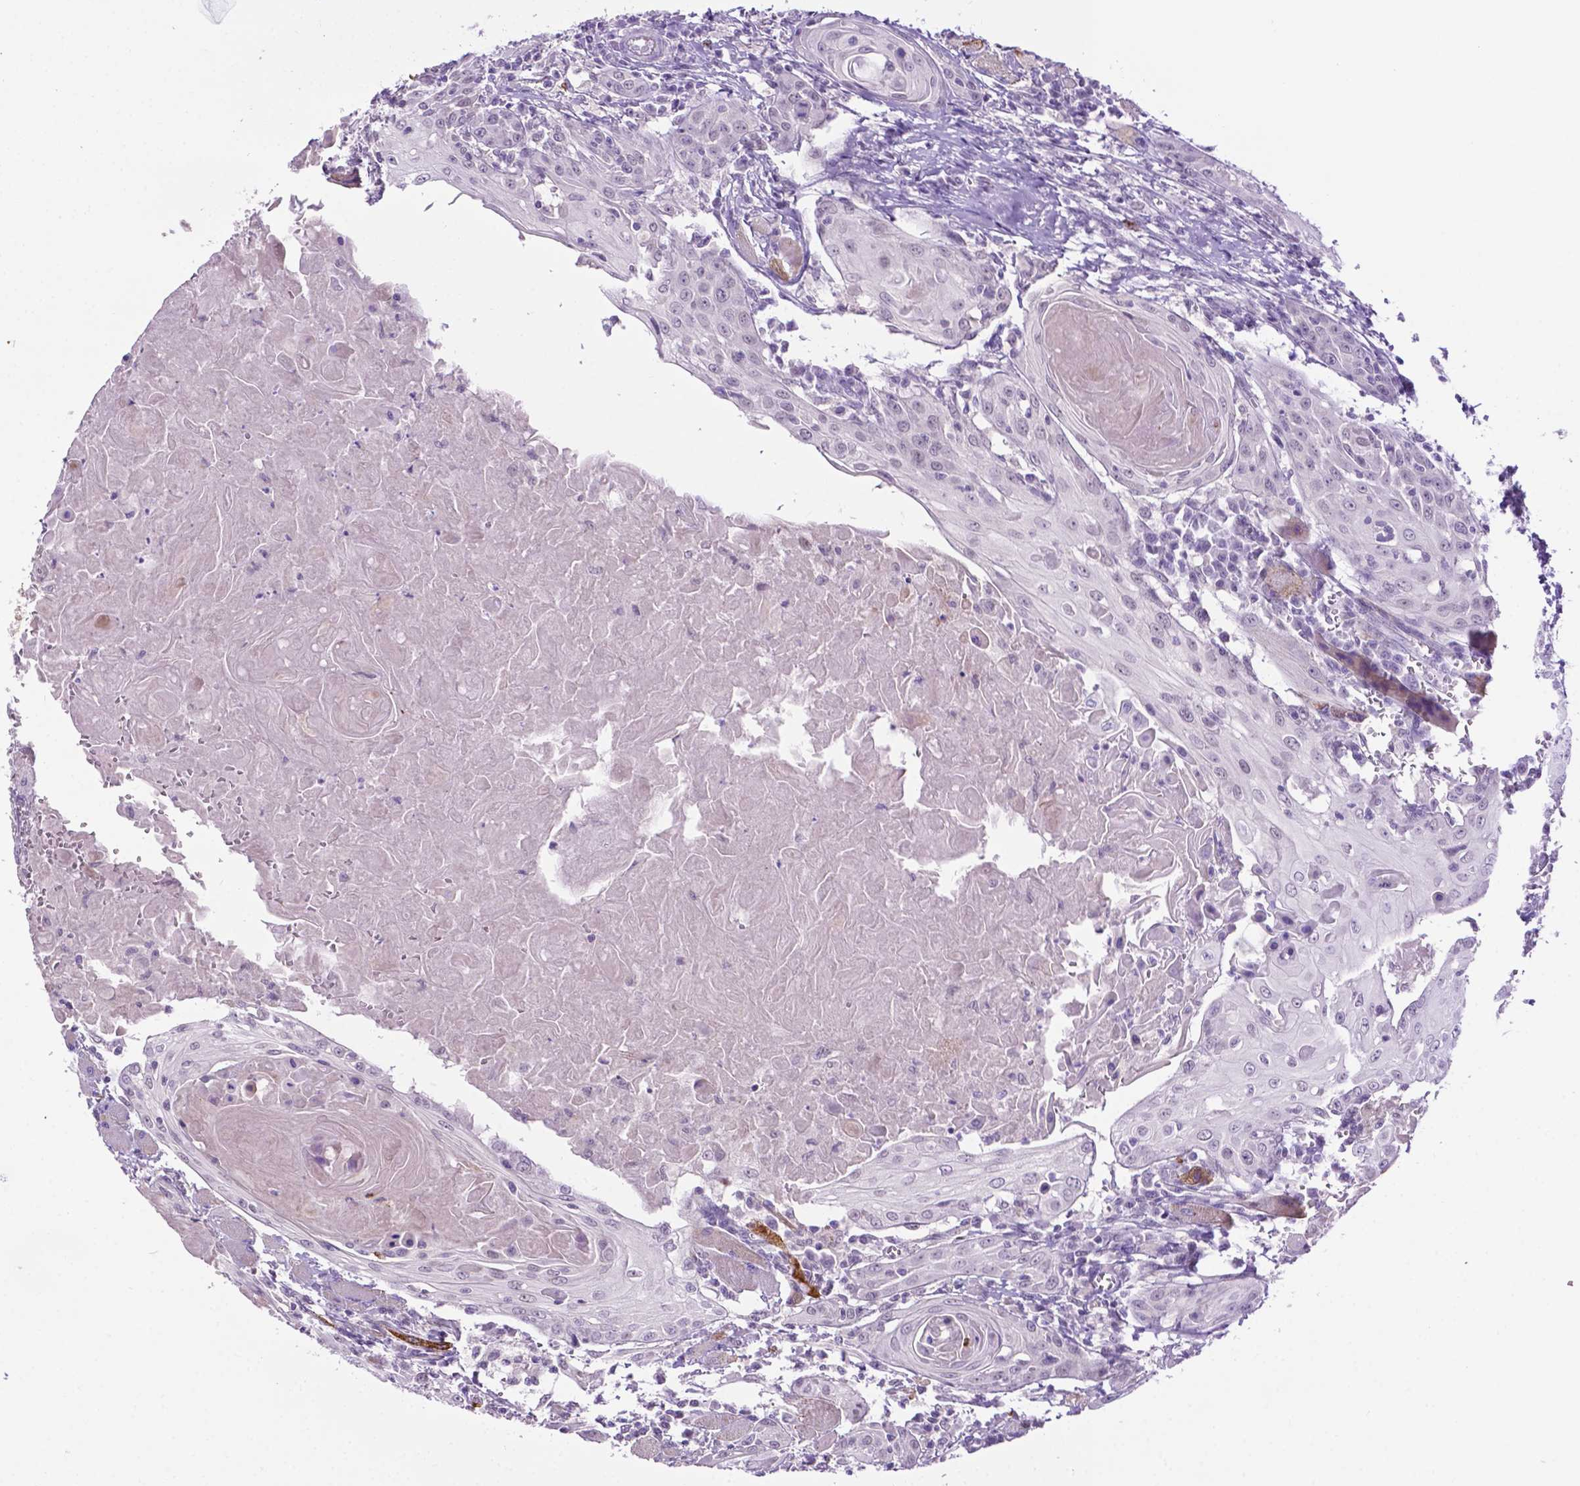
{"staining": {"intensity": "negative", "quantity": "none", "location": "none"}, "tissue": "head and neck cancer", "cell_type": "Tumor cells", "image_type": "cancer", "snomed": [{"axis": "morphology", "description": "Squamous cell carcinoma, NOS"}, {"axis": "topography", "description": "Head-Neck"}], "caption": "Histopathology image shows no significant protein staining in tumor cells of head and neck squamous cell carcinoma.", "gene": "MMP27", "patient": {"sex": "female", "age": 80}}